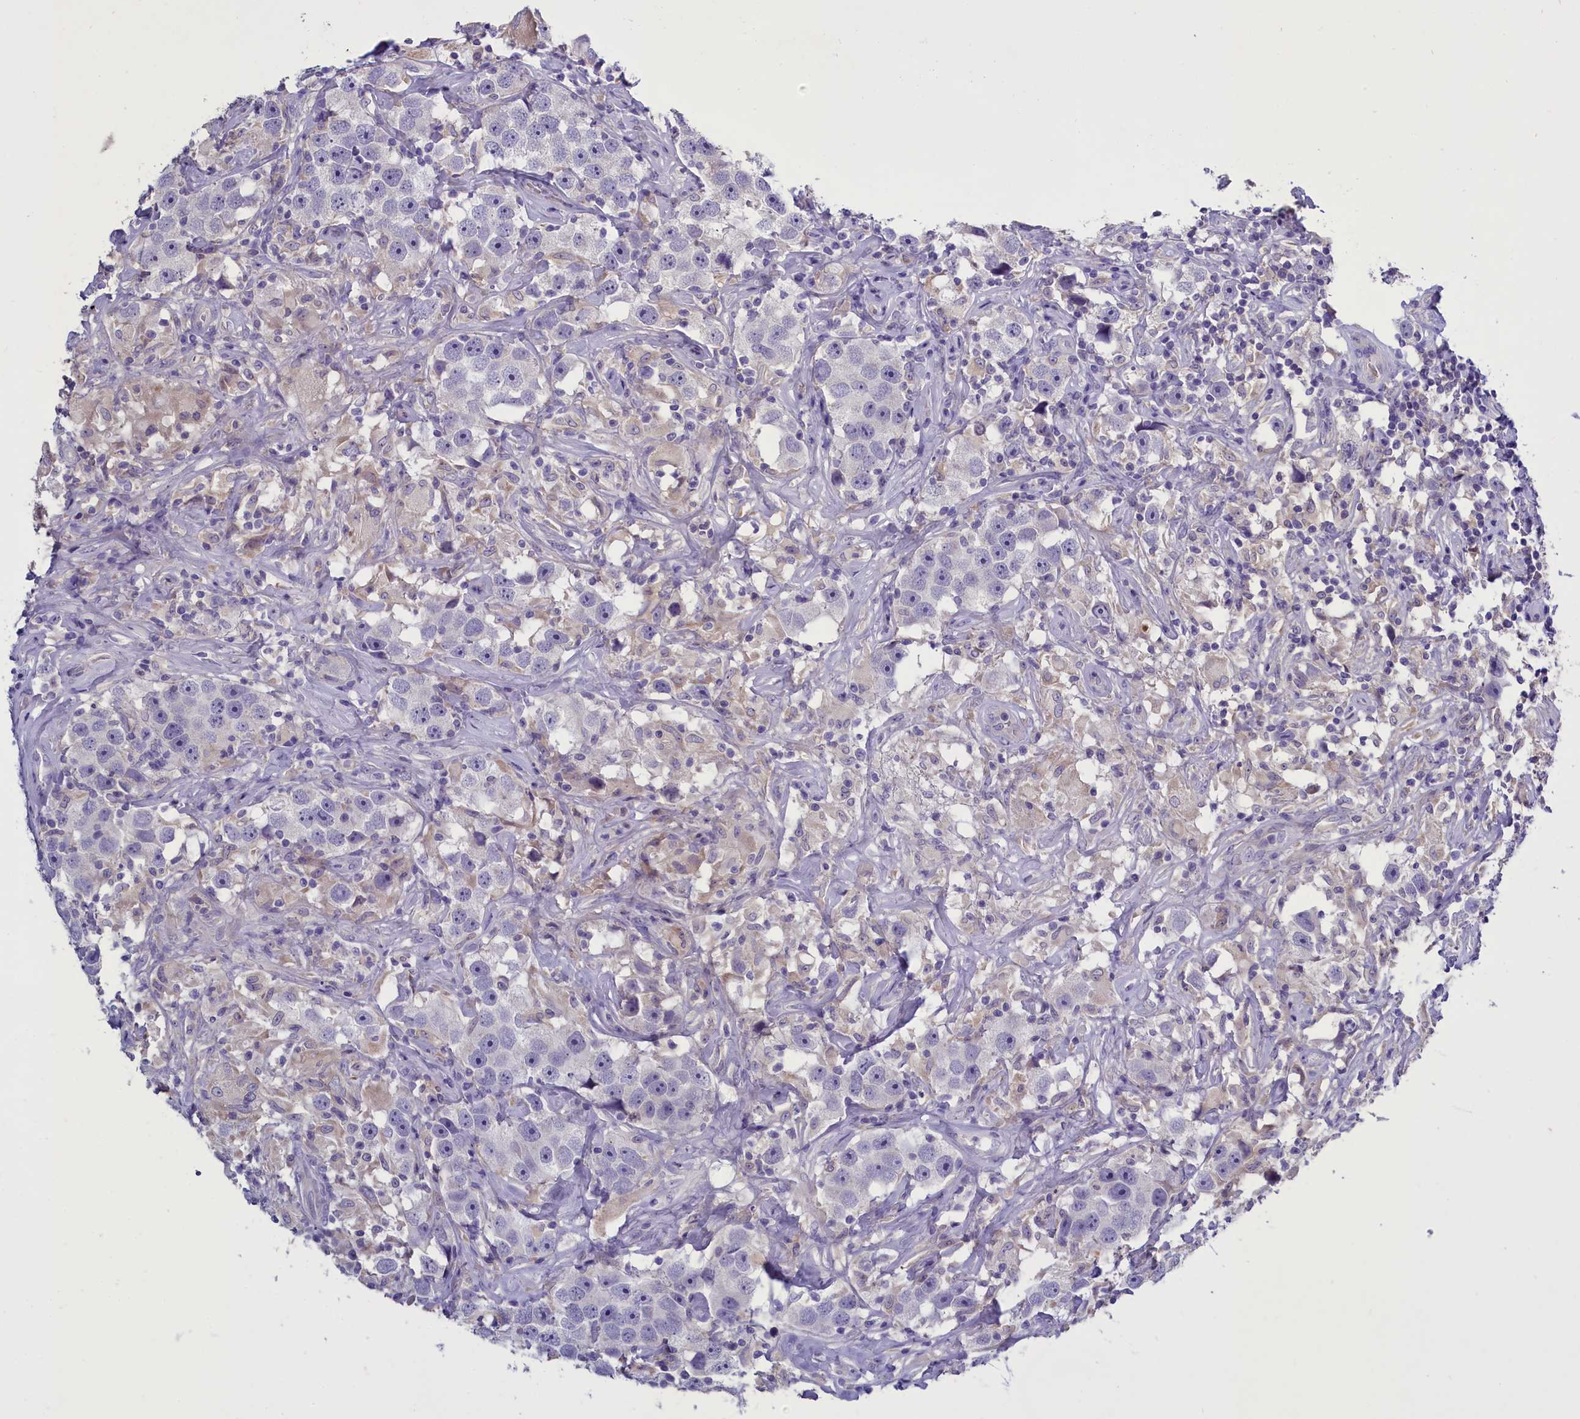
{"staining": {"intensity": "negative", "quantity": "none", "location": "none"}, "tissue": "testis cancer", "cell_type": "Tumor cells", "image_type": "cancer", "snomed": [{"axis": "morphology", "description": "Seminoma, NOS"}, {"axis": "topography", "description": "Testis"}], "caption": "This image is of testis seminoma stained with IHC to label a protein in brown with the nuclei are counter-stained blue. There is no staining in tumor cells. The staining was performed using DAB to visualize the protein expression in brown, while the nuclei were stained in blue with hematoxylin (Magnification: 20x).", "gene": "ENPP6", "patient": {"sex": "male", "age": 49}}